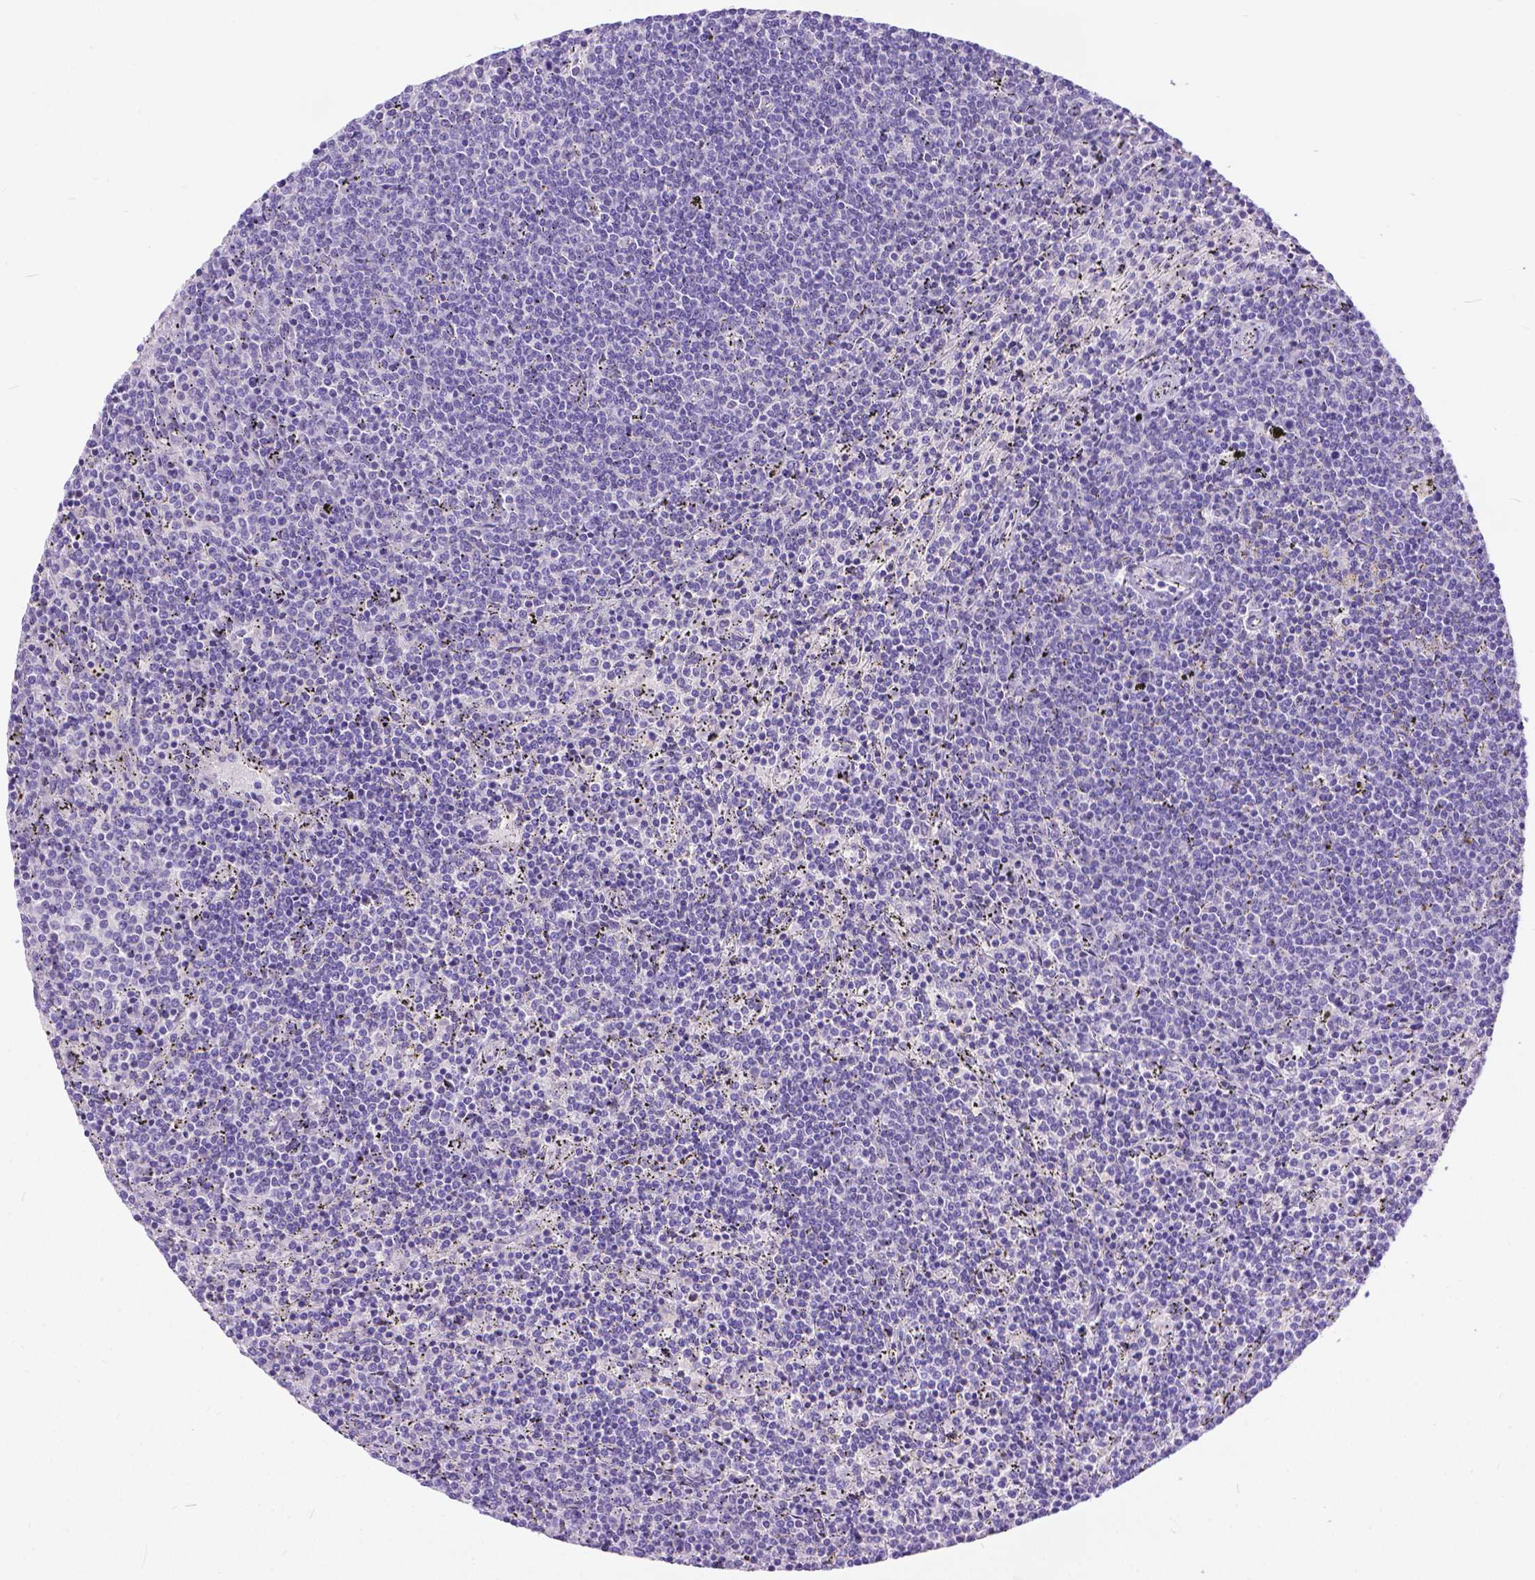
{"staining": {"intensity": "negative", "quantity": "none", "location": "none"}, "tissue": "lymphoma", "cell_type": "Tumor cells", "image_type": "cancer", "snomed": [{"axis": "morphology", "description": "Malignant lymphoma, non-Hodgkin's type, Low grade"}, {"axis": "topography", "description": "Spleen"}], "caption": "A histopathology image of malignant lymphoma, non-Hodgkin's type (low-grade) stained for a protein reveals no brown staining in tumor cells.", "gene": "TMEM169", "patient": {"sex": "female", "age": 50}}